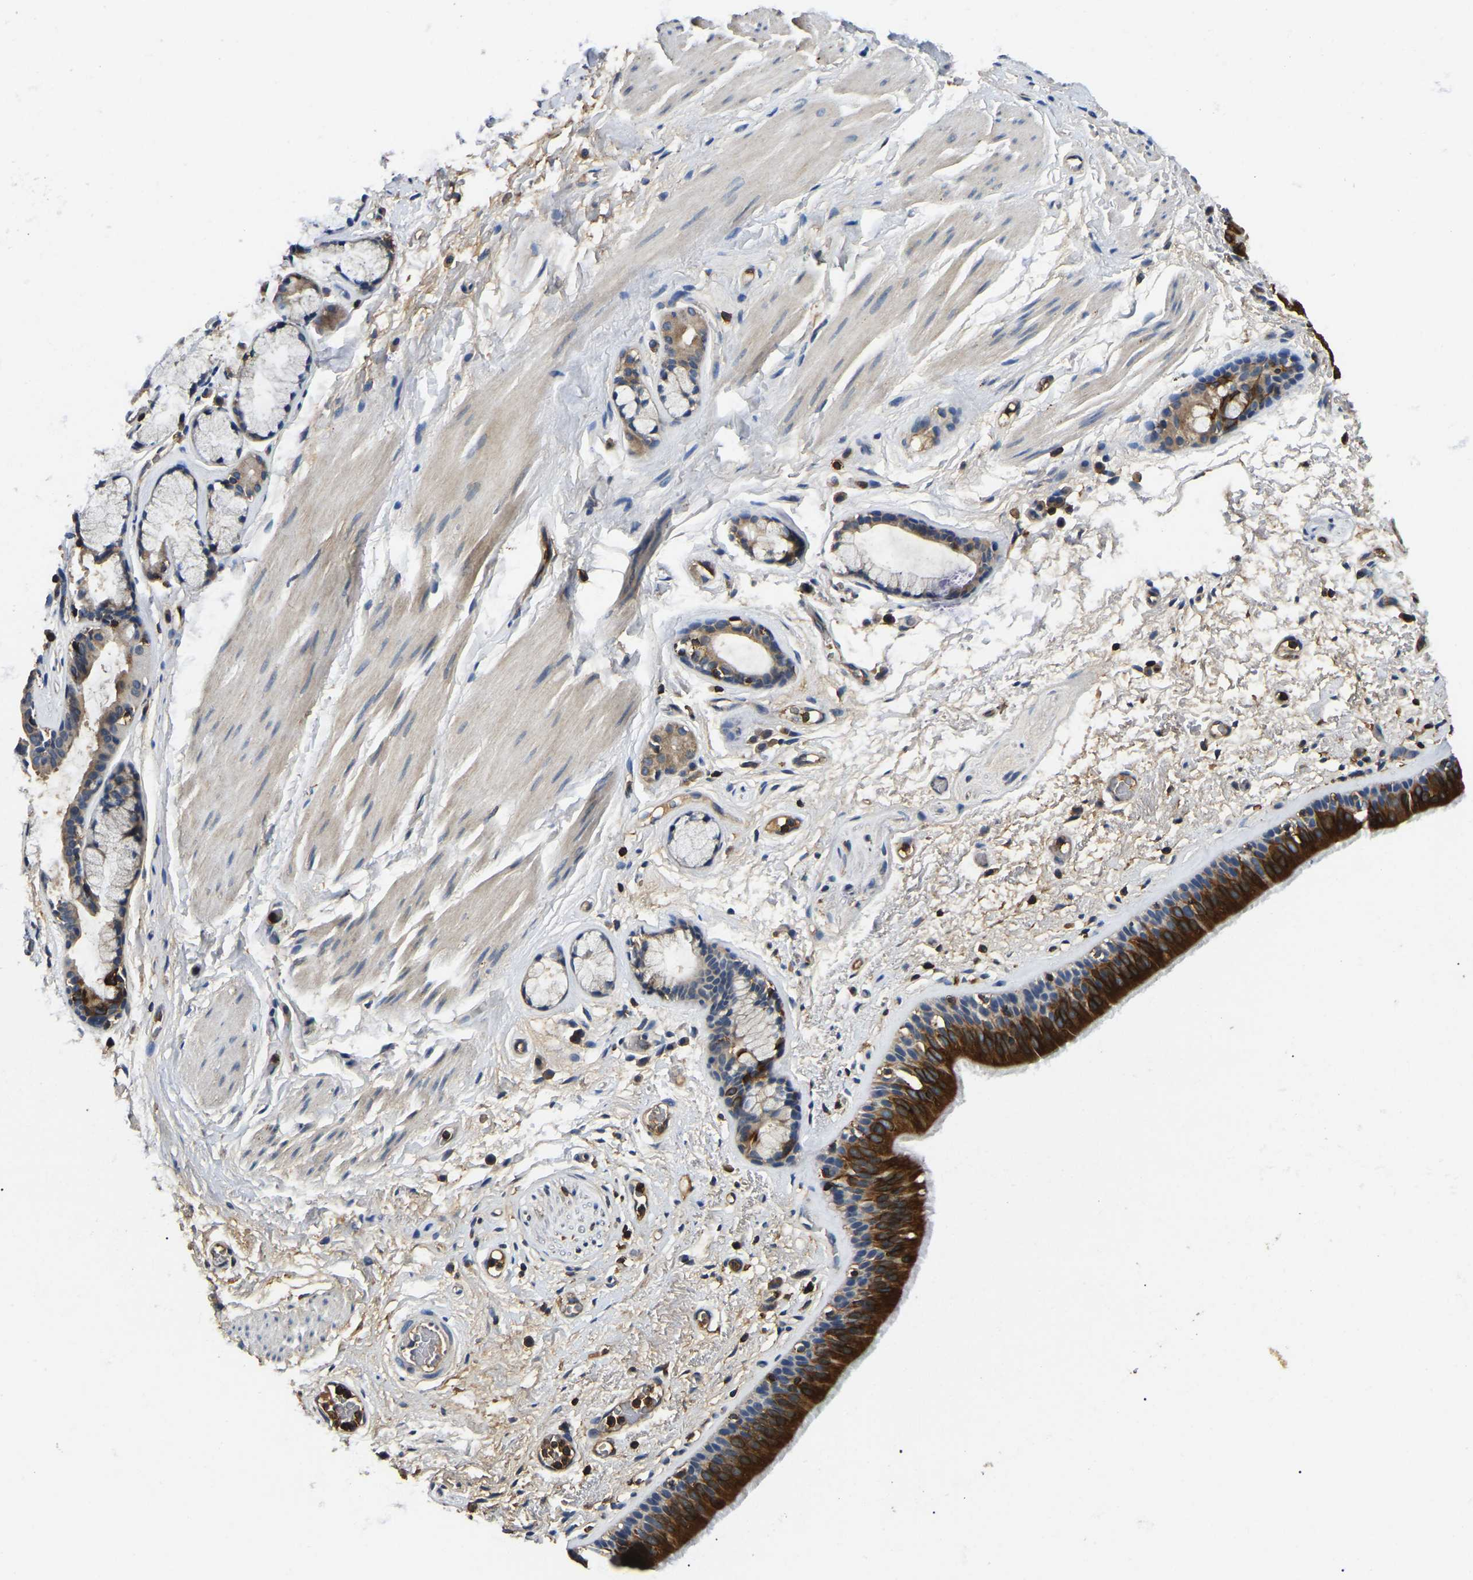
{"staining": {"intensity": "strong", "quantity": ">75%", "location": "cytoplasmic/membranous"}, "tissue": "bronchus", "cell_type": "Respiratory epithelial cells", "image_type": "normal", "snomed": [{"axis": "morphology", "description": "Normal tissue, NOS"}, {"axis": "topography", "description": "Cartilage tissue"}], "caption": "Immunohistochemistry image of unremarkable bronchus: human bronchus stained using immunohistochemistry shows high levels of strong protein expression localized specifically in the cytoplasmic/membranous of respiratory epithelial cells, appearing as a cytoplasmic/membranous brown color.", "gene": "SMPD2", "patient": {"sex": "female", "age": 63}}